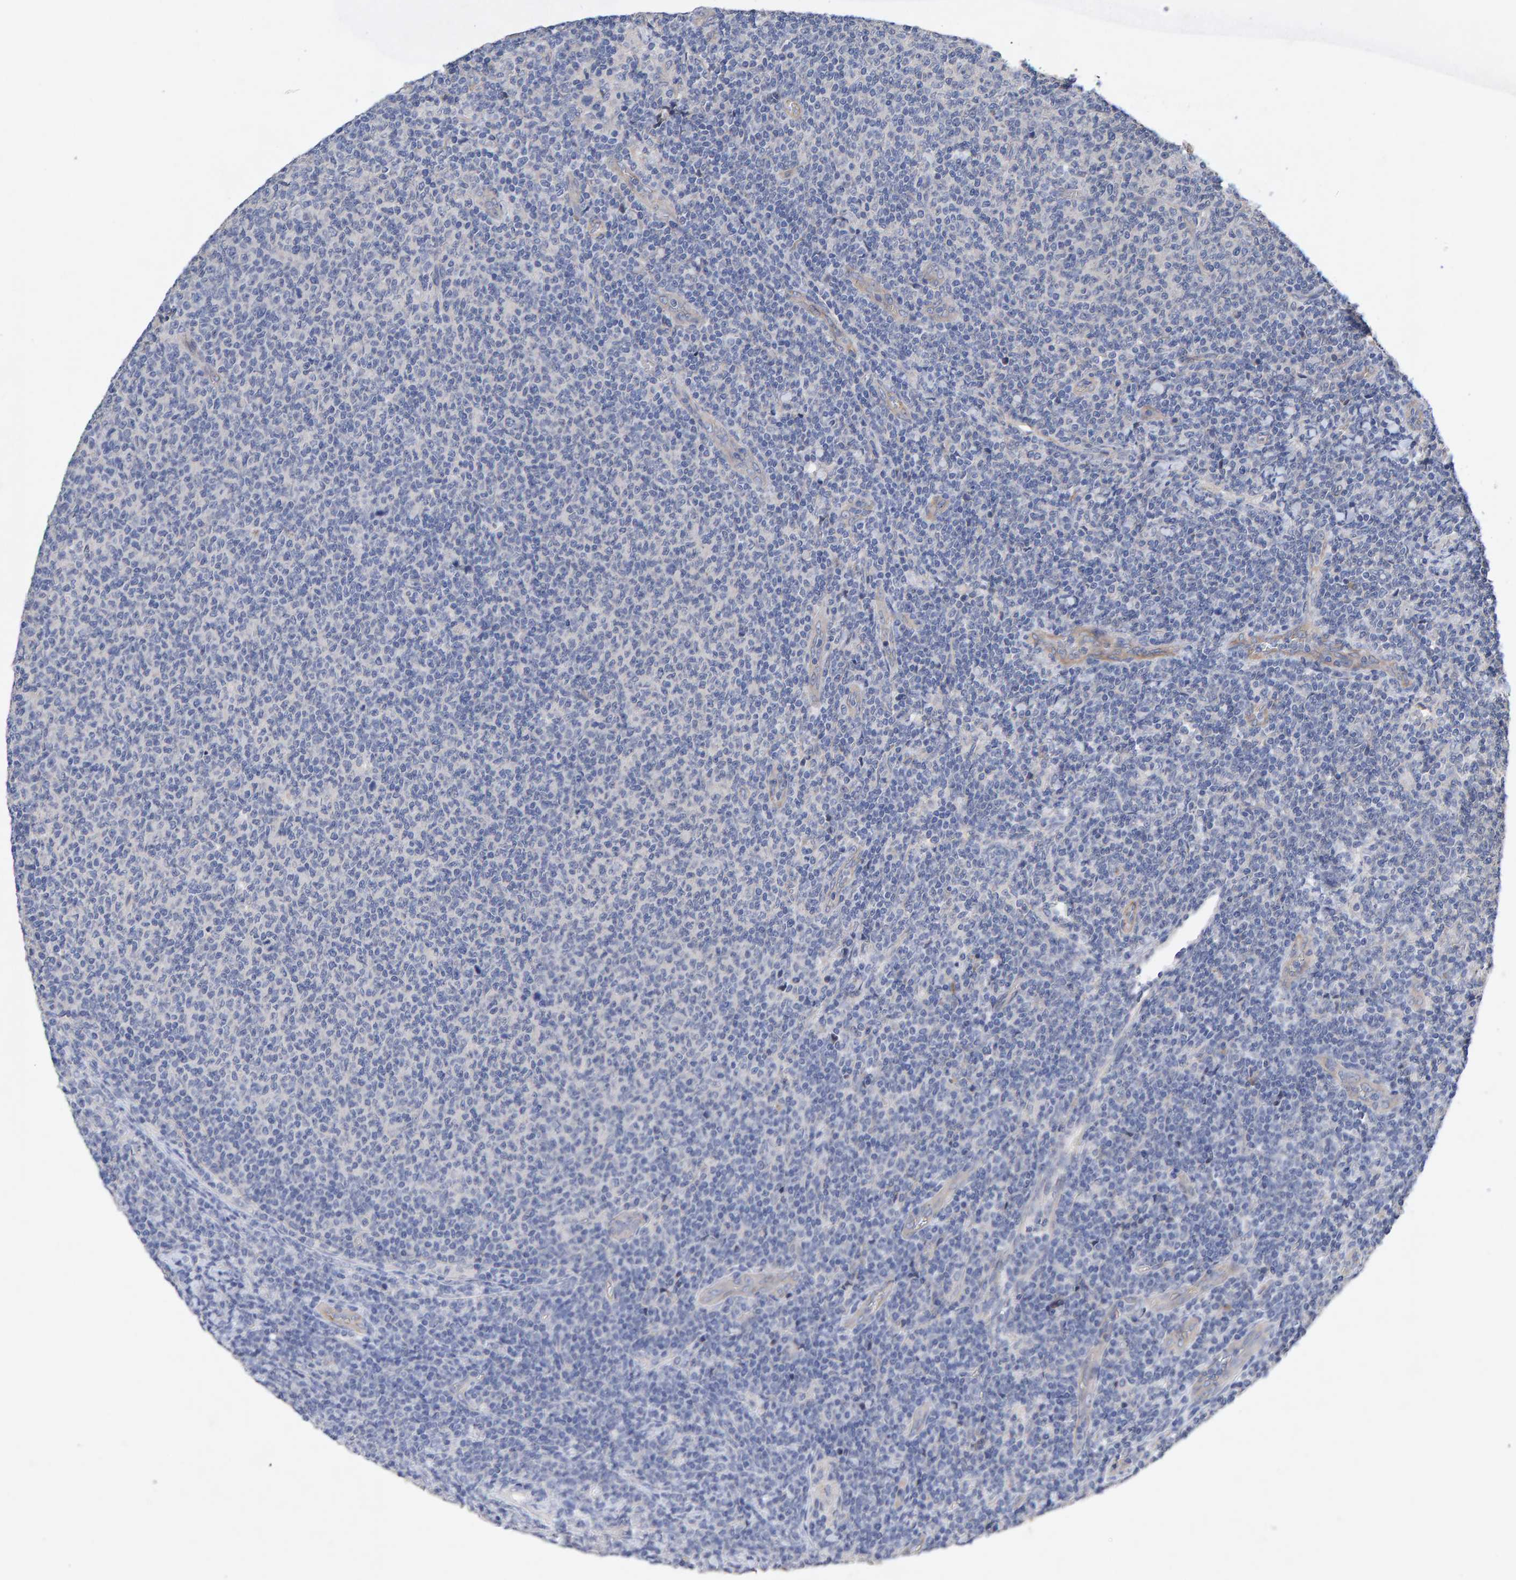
{"staining": {"intensity": "negative", "quantity": "none", "location": "none"}, "tissue": "lymphoma", "cell_type": "Tumor cells", "image_type": "cancer", "snomed": [{"axis": "morphology", "description": "Malignant lymphoma, non-Hodgkin's type, Low grade"}, {"axis": "topography", "description": "Lymph node"}], "caption": "An immunohistochemistry (IHC) photomicrograph of lymphoma is shown. There is no staining in tumor cells of lymphoma. The staining was performed using DAB (3,3'-diaminobenzidine) to visualize the protein expression in brown, while the nuclei were stained in blue with hematoxylin (Magnification: 20x).", "gene": "EFR3A", "patient": {"sex": "male", "age": 66}}